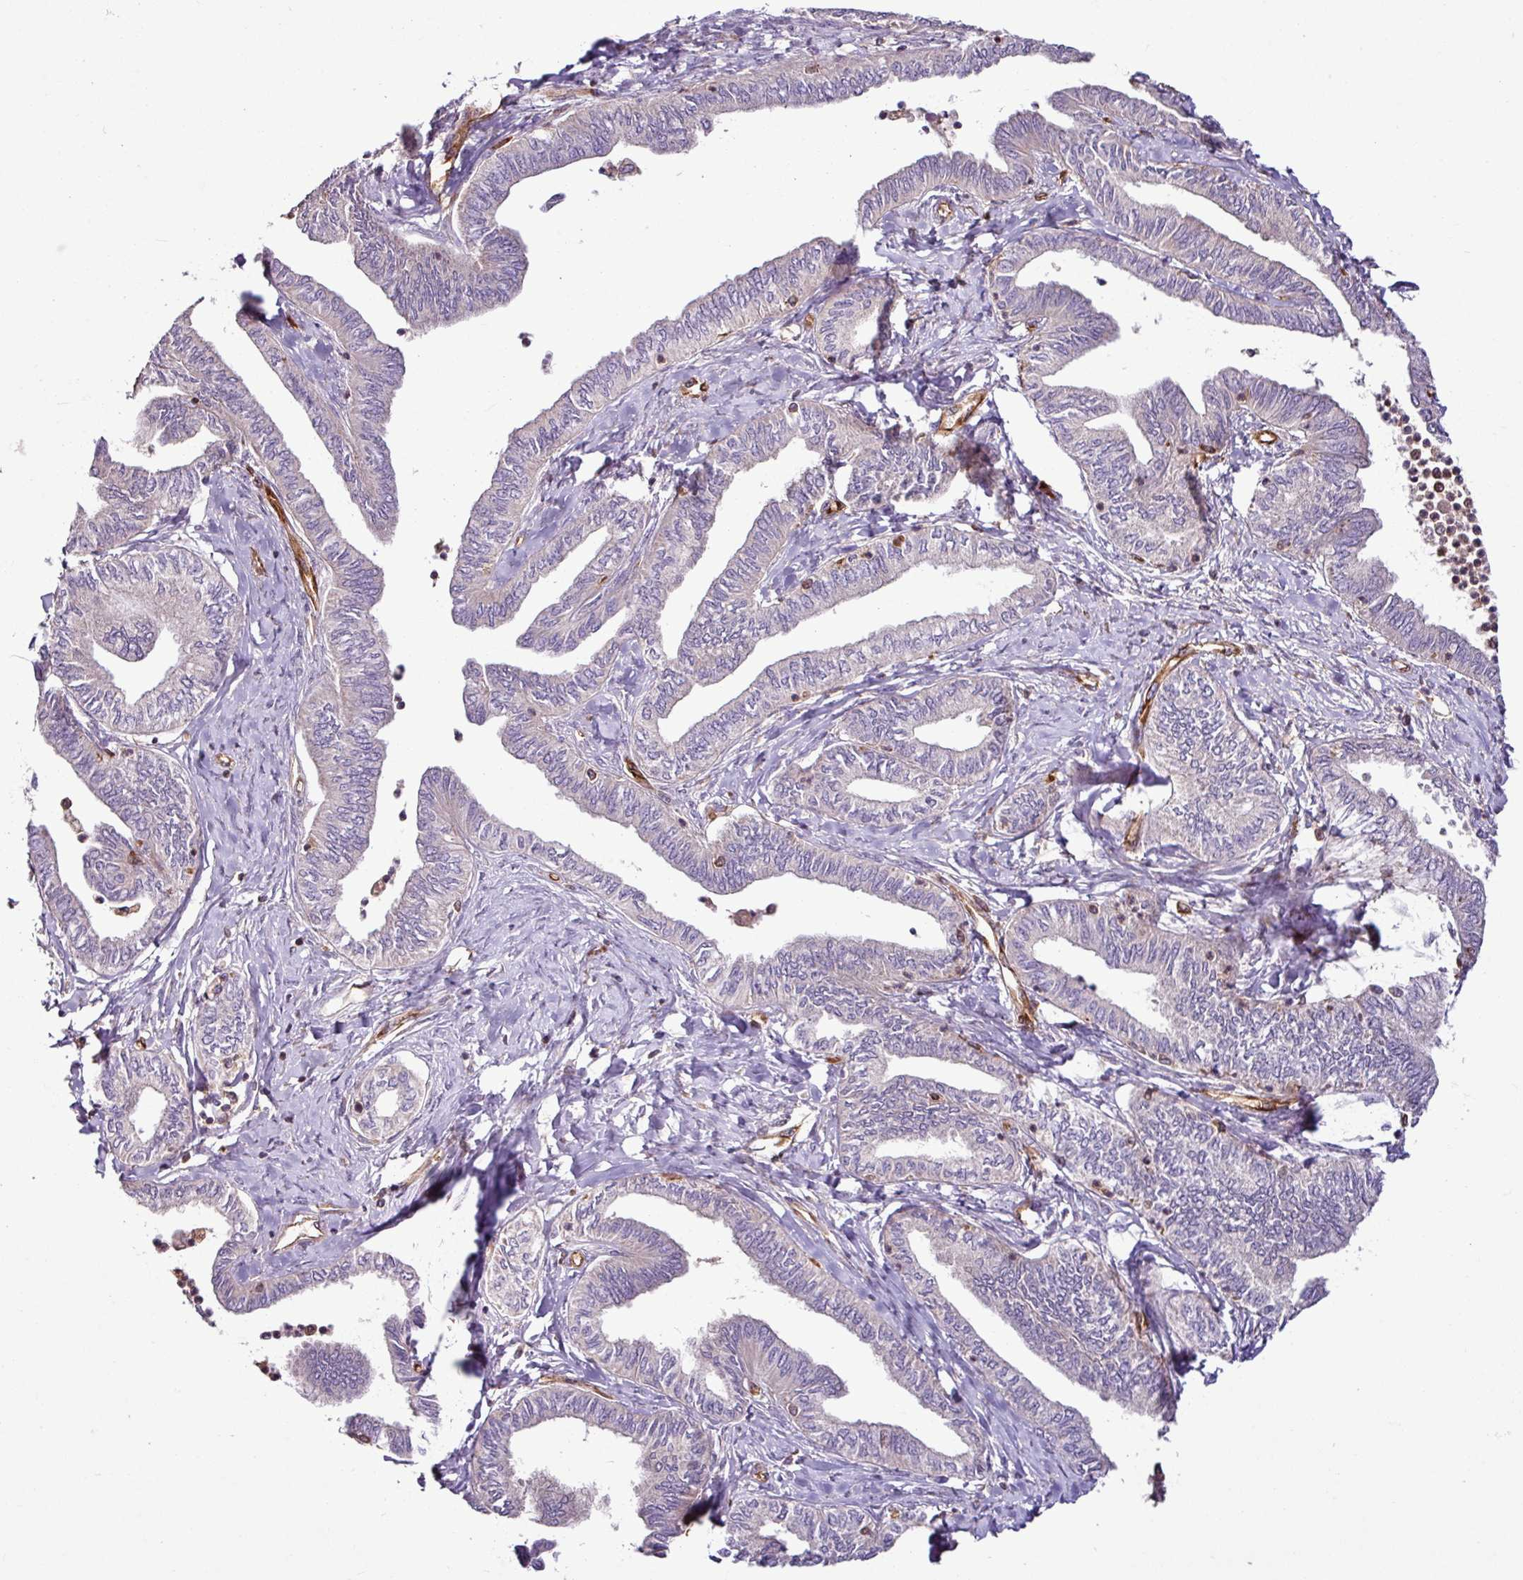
{"staining": {"intensity": "negative", "quantity": "none", "location": "none"}, "tissue": "ovarian cancer", "cell_type": "Tumor cells", "image_type": "cancer", "snomed": [{"axis": "morphology", "description": "Carcinoma, endometroid"}, {"axis": "topography", "description": "Ovary"}], "caption": "This is a micrograph of immunohistochemistry staining of endometroid carcinoma (ovarian), which shows no staining in tumor cells.", "gene": "ZNF106", "patient": {"sex": "female", "age": 70}}